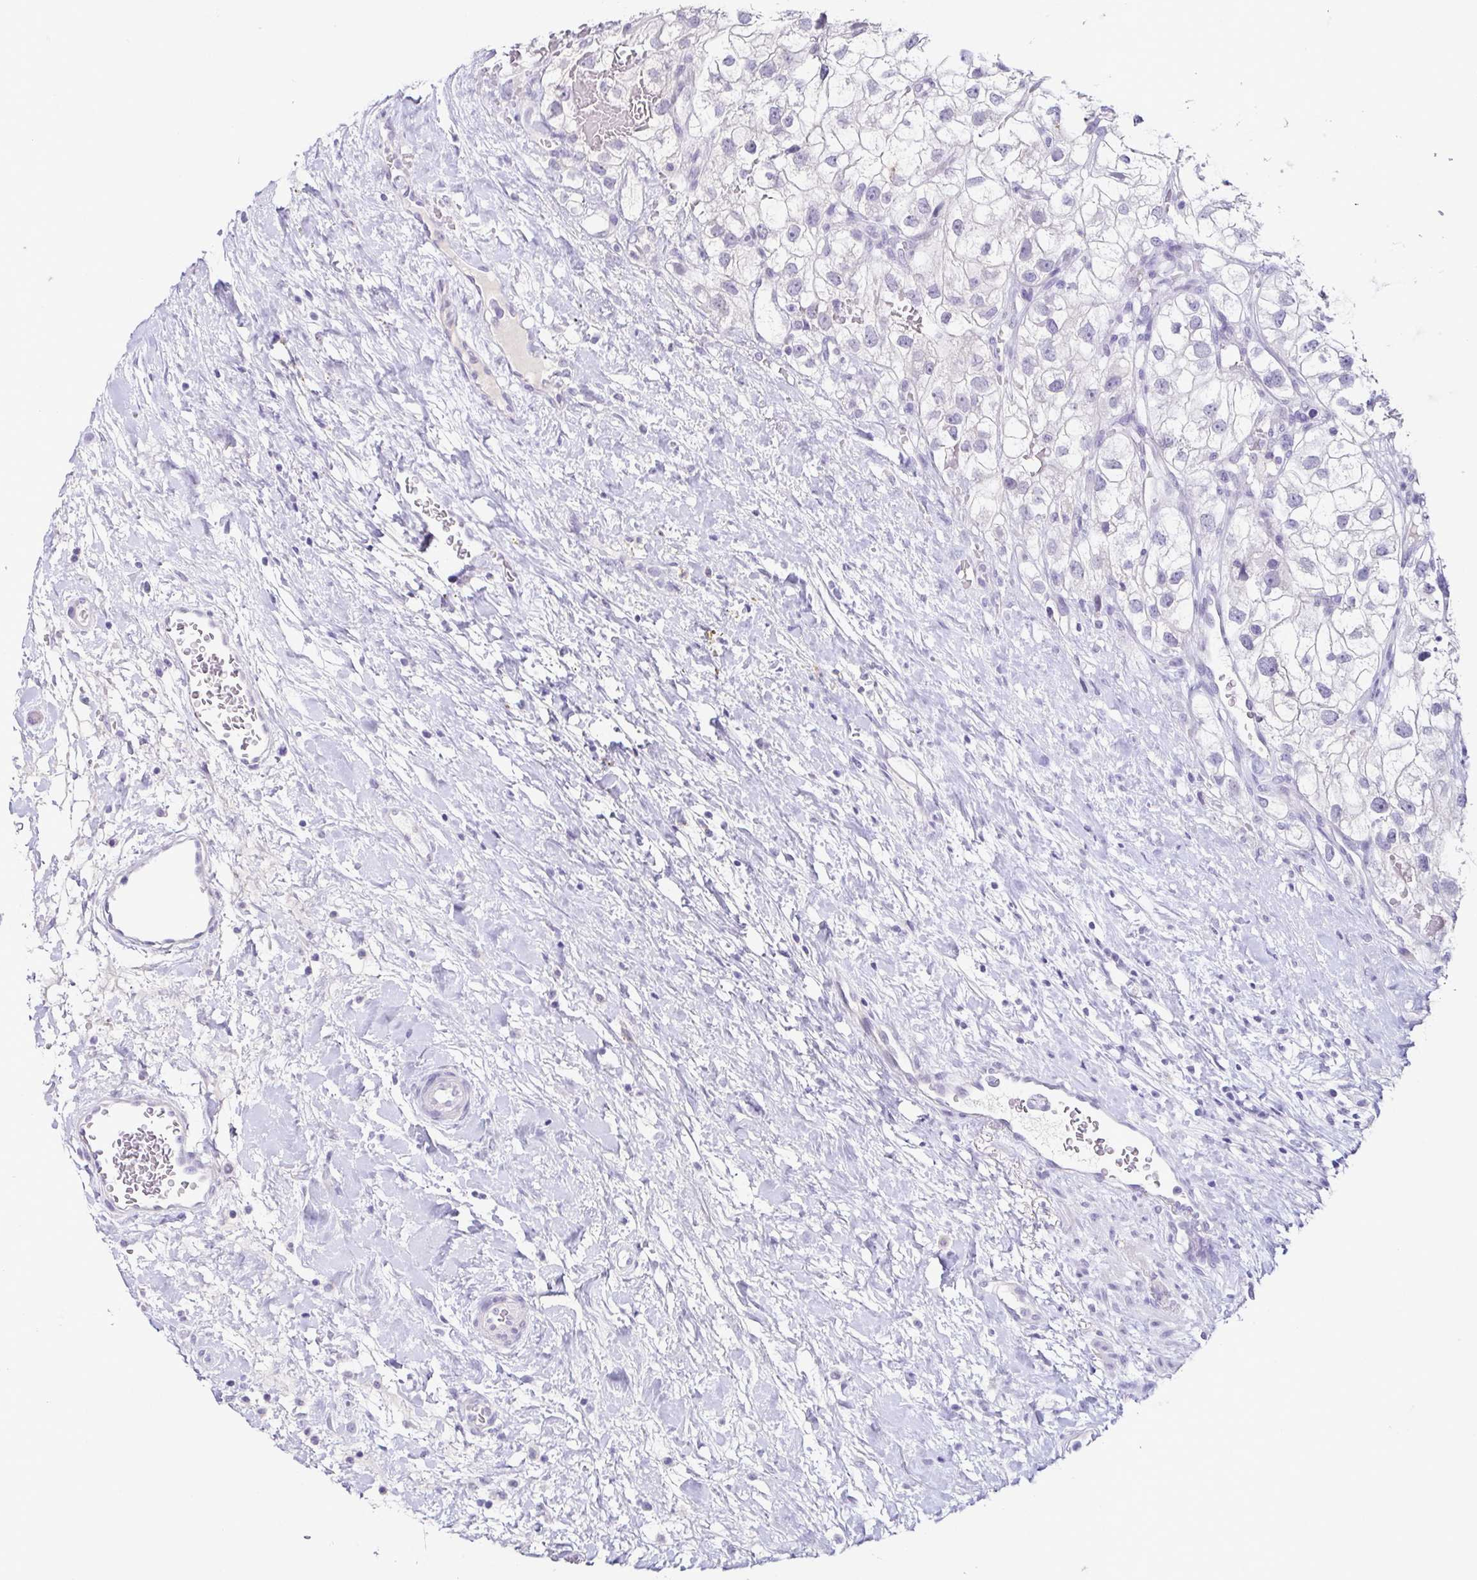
{"staining": {"intensity": "negative", "quantity": "none", "location": "none"}, "tissue": "renal cancer", "cell_type": "Tumor cells", "image_type": "cancer", "snomed": [{"axis": "morphology", "description": "Adenocarcinoma, NOS"}, {"axis": "topography", "description": "Kidney"}], "caption": "Immunohistochemistry micrograph of neoplastic tissue: human renal adenocarcinoma stained with DAB reveals no significant protein positivity in tumor cells. (Immunohistochemistry, brightfield microscopy, high magnification).", "gene": "TP73", "patient": {"sex": "male", "age": 59}}